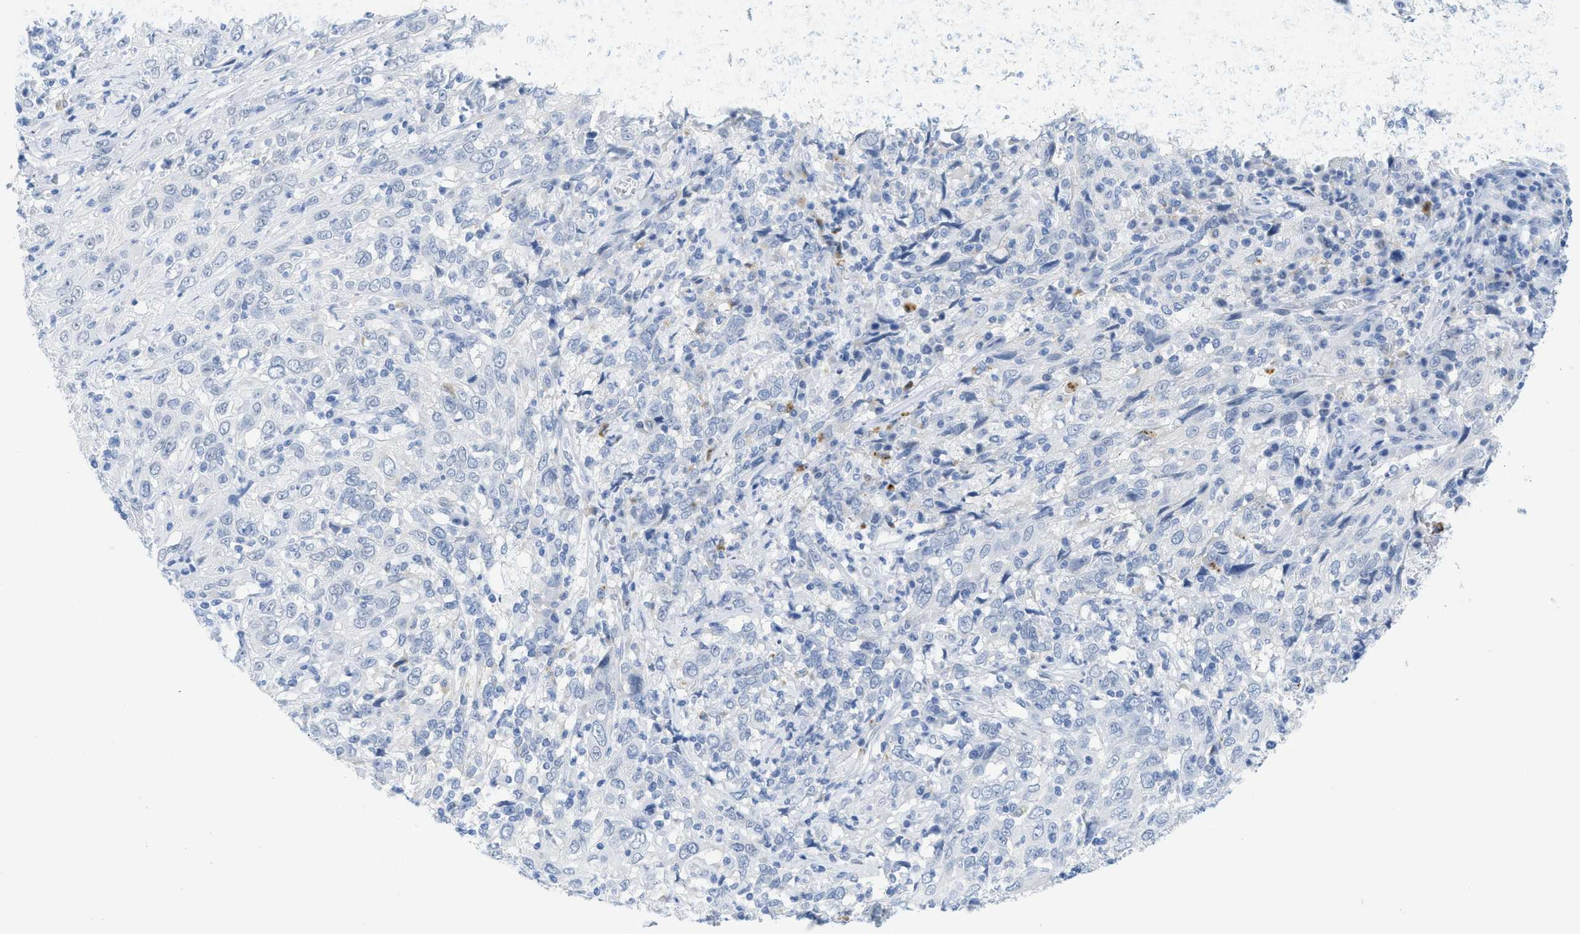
{"staining": {"intensity": "negative", "quantity": "none", "location": "none"}, "tissue": "cervical cancer", "cell_type": "Tumor cells", "image_type": "cancer", "snomed": [{"axis": "morphology", "description": "Squamous cell carcinoma, NOS"}, {"axis": "topography", "description": "Cervix"}], "caption": "This micrograph is of cervical squamous cell carcinoma stained with immunohistochemistry (IHC) to label a protein in brown with the nuclei are counter-stained blue. There is no positivity in tumor cells.", "gene": "WDR4", "patient": {"sex": "female", "age": 46}}